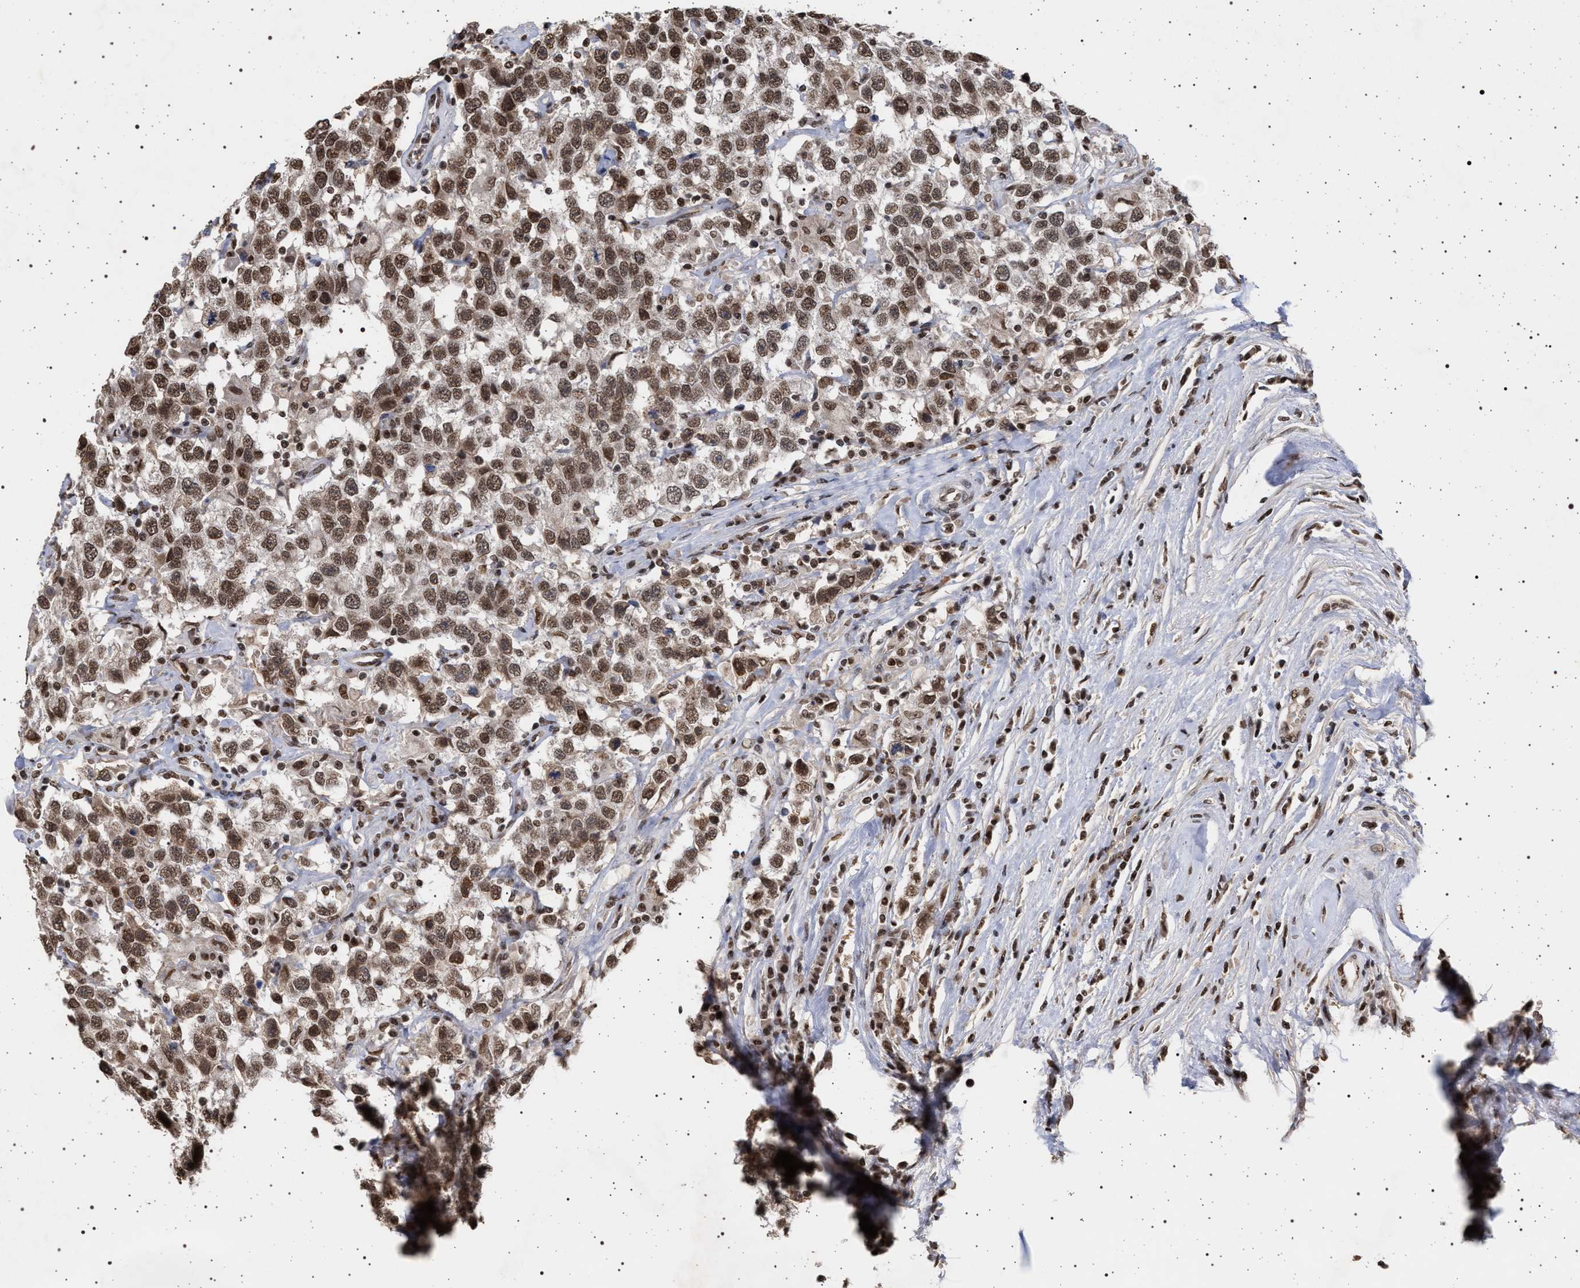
{"staining": {"intensity": "moderate", "quantity": ">75%", "location": "nuclear"}, "tissue": "testis cancer", "cell_type": "Tumor cells", "image_type": "cancer", "snomed": [{"axis": "morphology", "description": "Seminoma, NOS"}, {"axis": "topography", "description": "Testis"}], "caption": "Moderate nuclear staining is identified in approximately >75% of tumor cells in testis cancer.", "gene": "PHF12", "patient": {"sex": "male", "age": 41}}